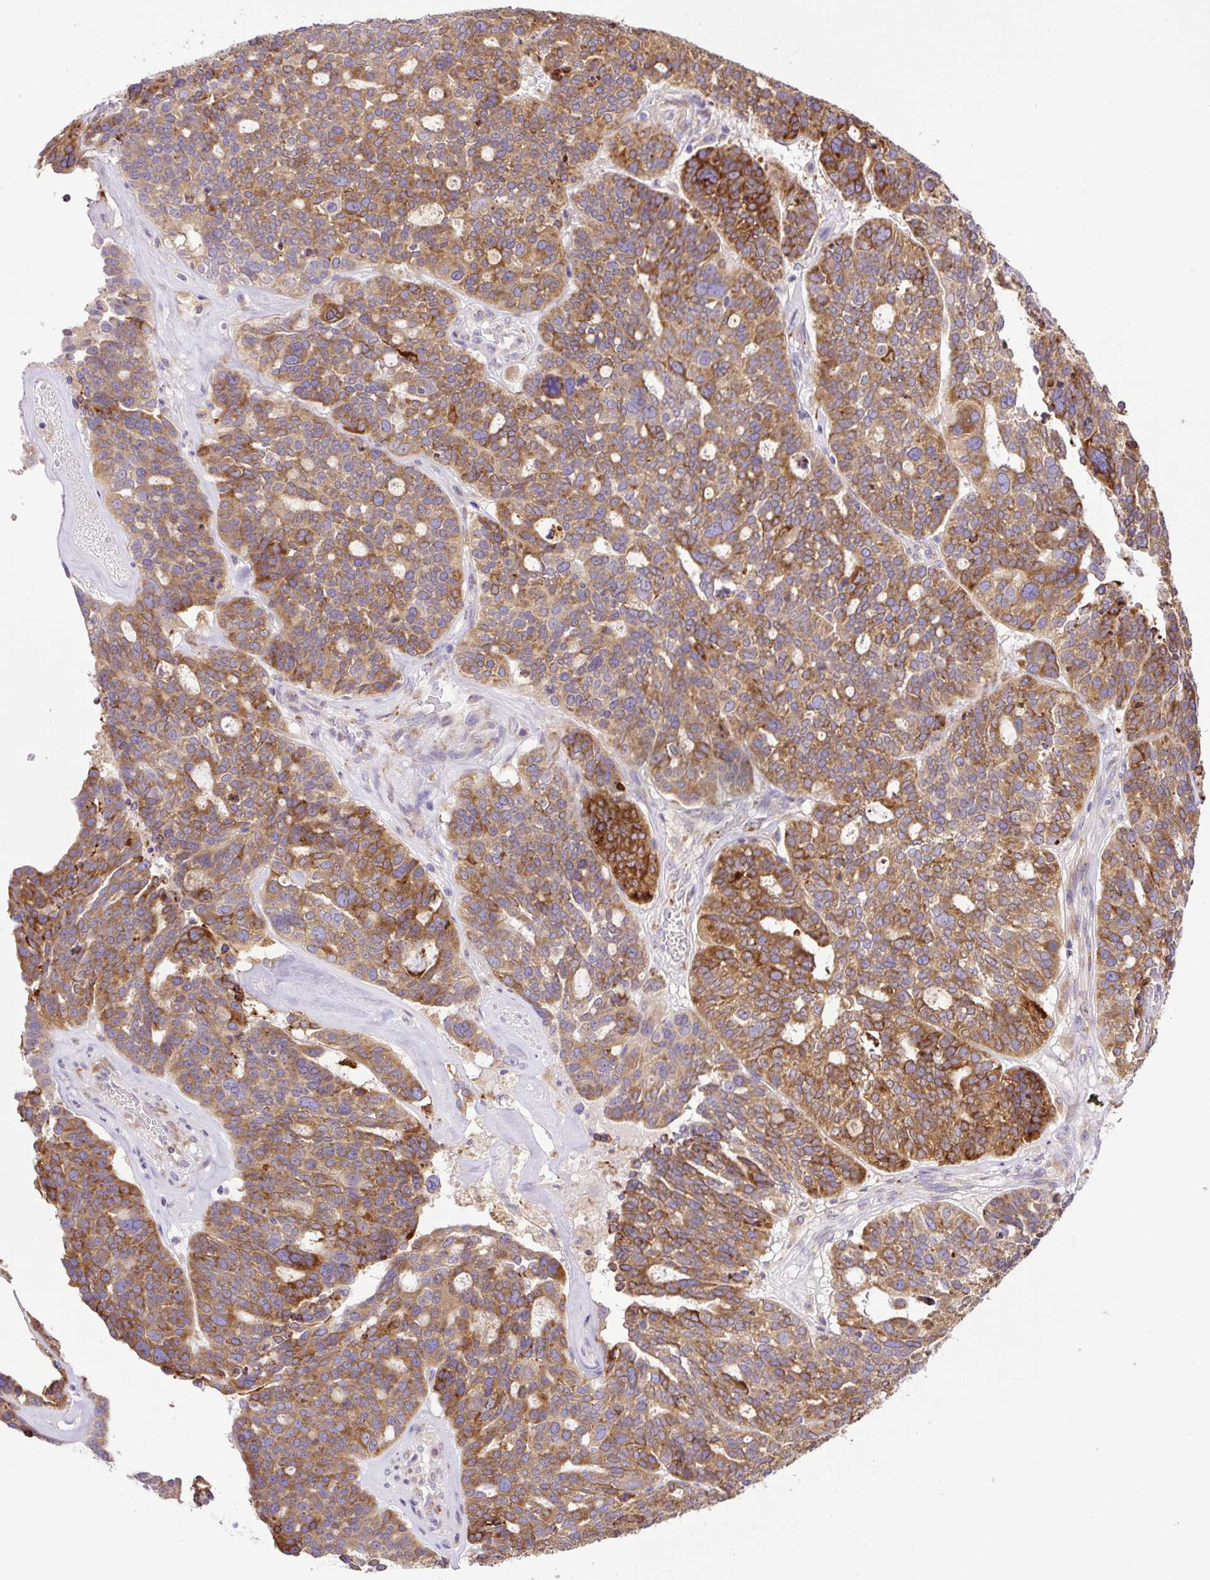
{"staining": {"intensity": "moderate", "quantity": ">75%", "location": "cytoplasmic/membranous"}, "tissue": "ovarian cancer", "cell_type": "Tumor cells", "image_type": "cancer", "snomed": [{"axis": "morphology", "description": "Cystadenocarcinoma, serous, NOS"}, {"axis": "topography", "description": "Ovary"}], "caption": "Ovarian cancer (serous cystadenocarcinoma) was stained to show a protein in brown. There is medium levels of moderate cytoplasmic/membranous staining in approximately >75% of tumor cells.", "gene": "POFUT1", "patient": {"sex": "female", "age": 59}}